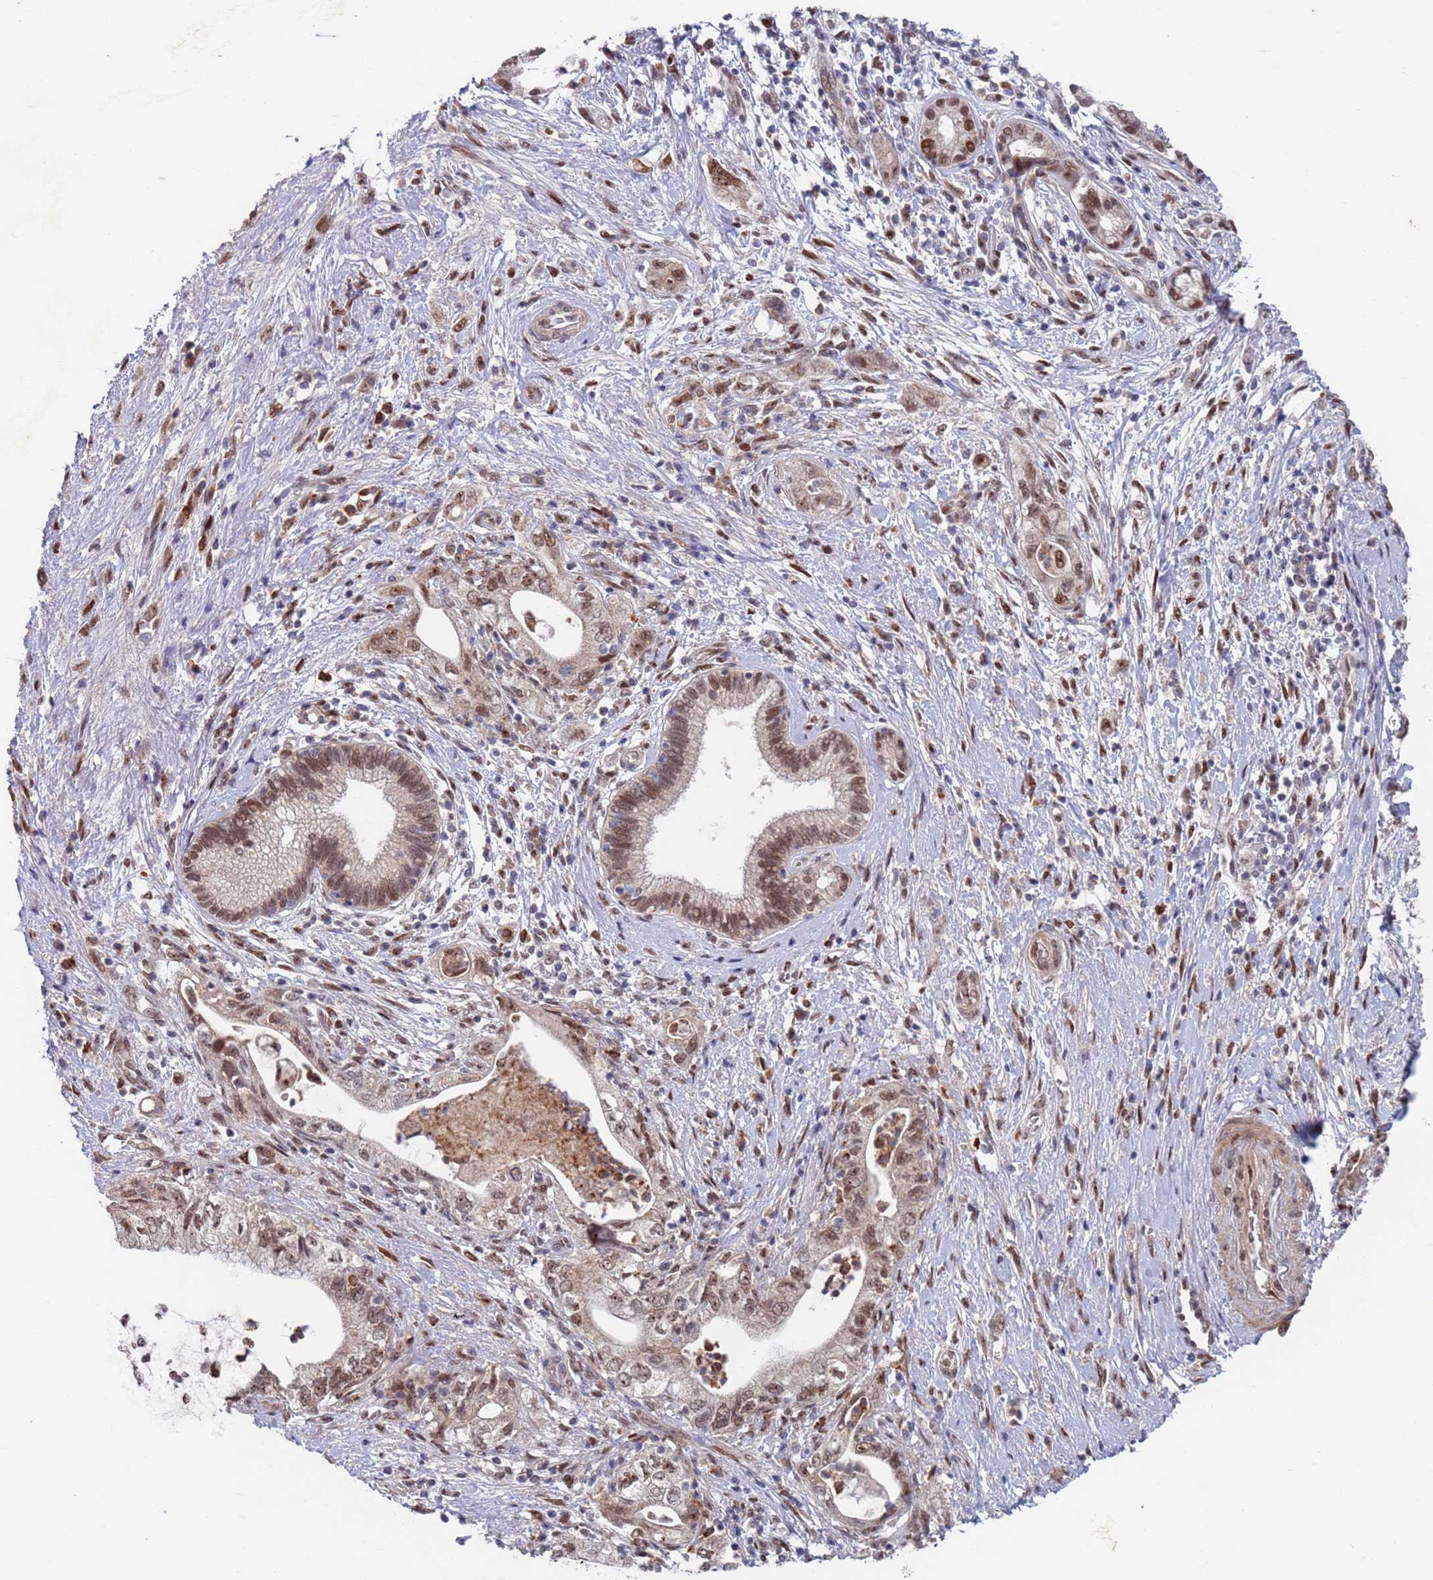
{"staining": {"intensity": "moderate", "quantity": "25%-75%", "location": "nuclear"}, "tissue": "pancreatic cancer", "cell_type": "Tumor cells", "image_type": "cancer", "snomed": [{"axis": "morphology", "description": "Adenocarcinoma, NOS"}, {"axis": "topography", "description": "Pancreas"}], "caption": "Brown immunohistochemical staining in pancreatic cancer shows moderate nuclear expression in approximately 25%-75% of tumor cells.", "gene": "RPP25", "patient": {"sex": "female", "age": 73}}